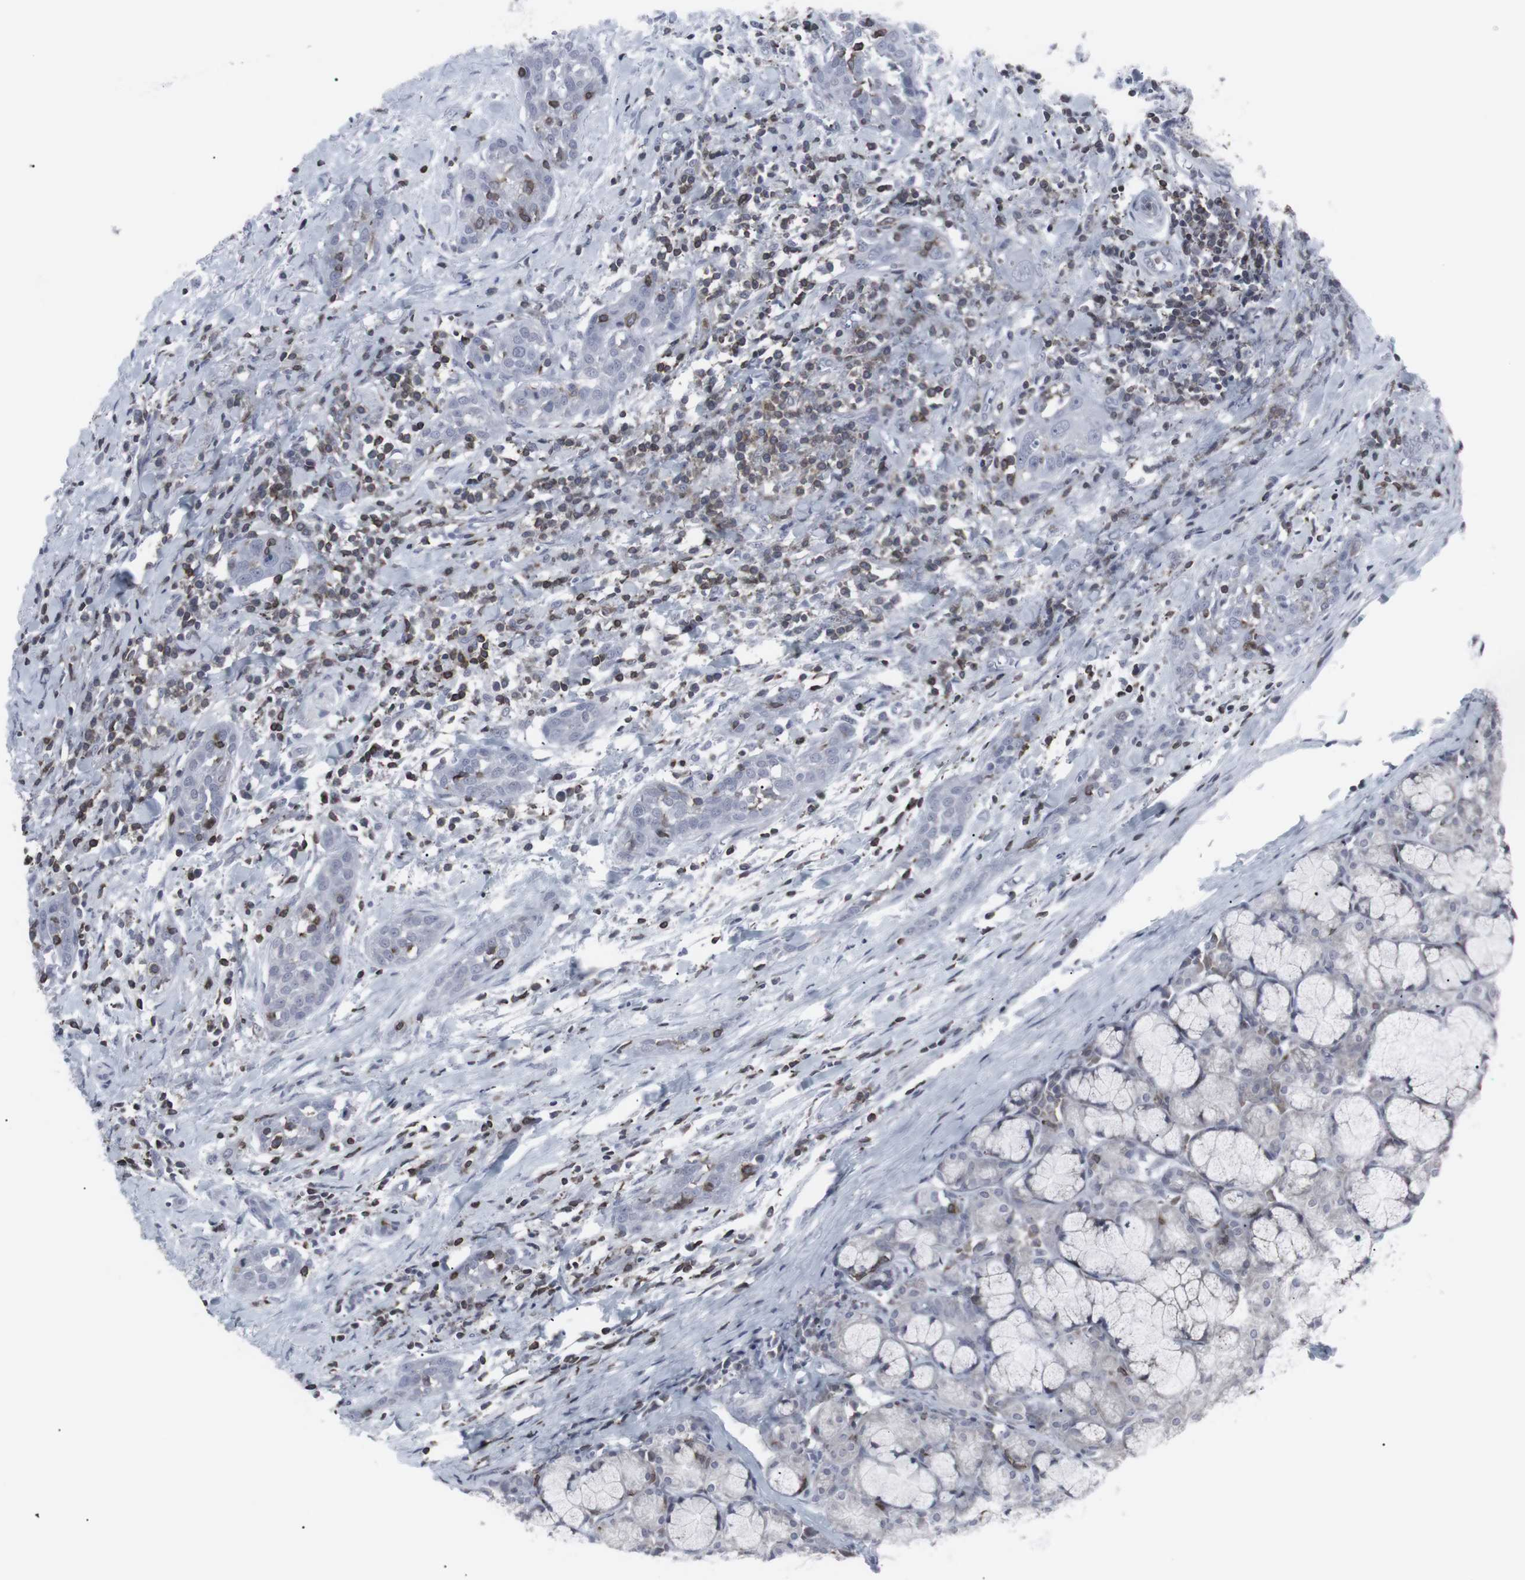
{"staining": {"intensity": "negative", "quantity": "none", "location": "none"}, "tissue": "head and neck cancer", "cell_type": "Tumor cells", "image_type": "cancer", "snomed": [{"axis": "morphology", "description": "Squamous cell carcinoma, NOS"}, {"axis": "topography", "description": "Oral tissue"}, {"axis": "topography", "description": "Head-Neck"}], "caption": "An immunohistochemistry image of head and neck cancer is shown. There is no staining in tumor cells of head and neck cancer.", "gene": "APOBEC2", "patient": {"sex": "female", "age": 50}}